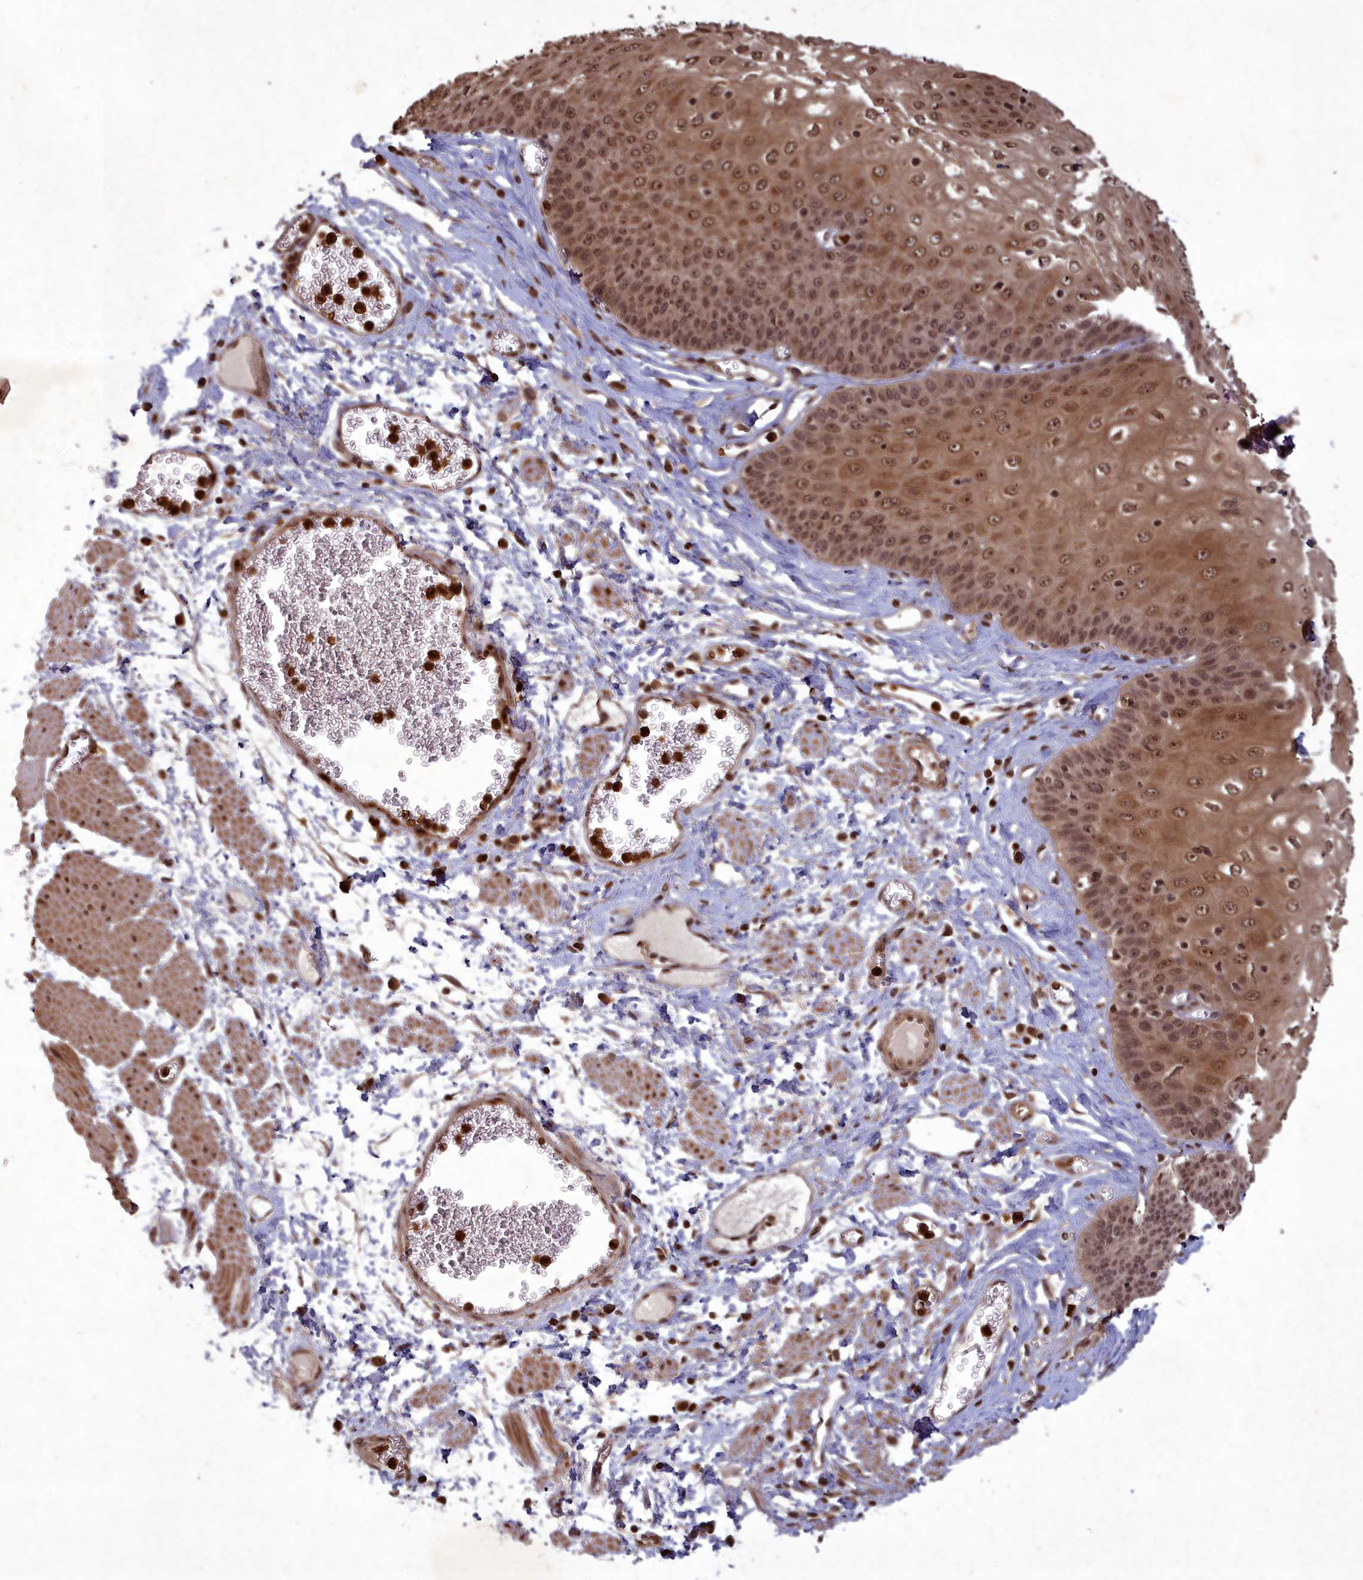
{"staining": {"intensity": "moderate", "quantity": ">75%", "location": "cytoplasmic/membranous,nuclear"}, "tissue": "esophagus", "cell_type": "Squamous epithelial cells", "image_type": "normal", "snomed": [{"axis": "morphology", "description": "Normal tissue, NOS"}, {"axis": "topography", "description": "Esophagus"}], "caption": "Esophagus stained for a protein (brown) displays moderate cytoplasmic/membranous,nuclear positive staining in about >75% of squamous epithelial cells.", "gene": "SRMS", "patient": {"sex": "male", "age": 60}}